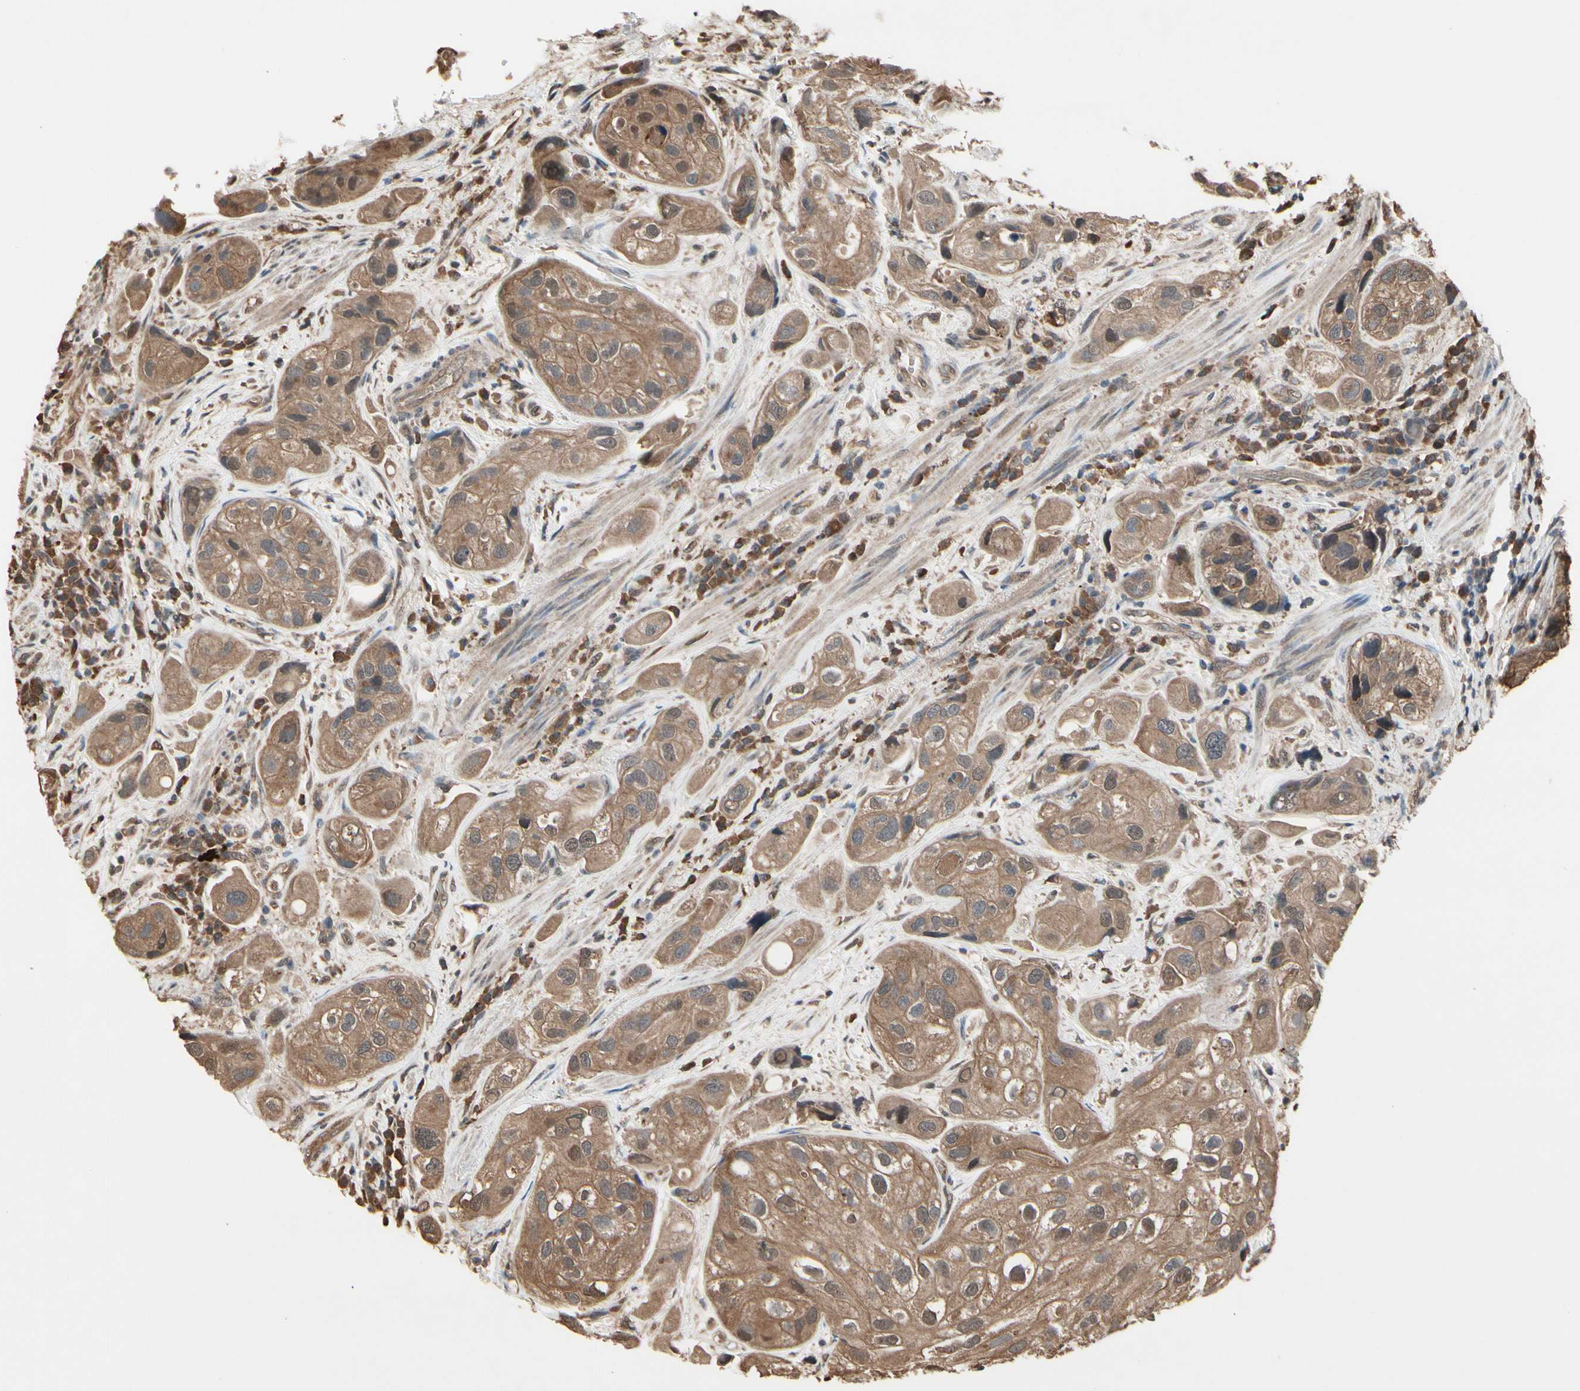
{"staining": {"intensity": "moderate", "quantity": ">75%", "location": "cytoplasmic/membranous,nuclear"}, "tissue": "urothelial cancer", "cell_type": "Tumor cells", "image_type": "cancer", "snomed": [{"axis": "morphology", "description": "Urothelial carcinoma, High grade"}, {"axis": "topography", "description": "Urinary bladder"}], "caption": "Urothelial cancer stained for a protein reveals moderate cytoplasmic/membranous and nuclear positivity in tumor cells.", "gene": "PNPLA7", "patient": {"sex": "female", "age": 64}}